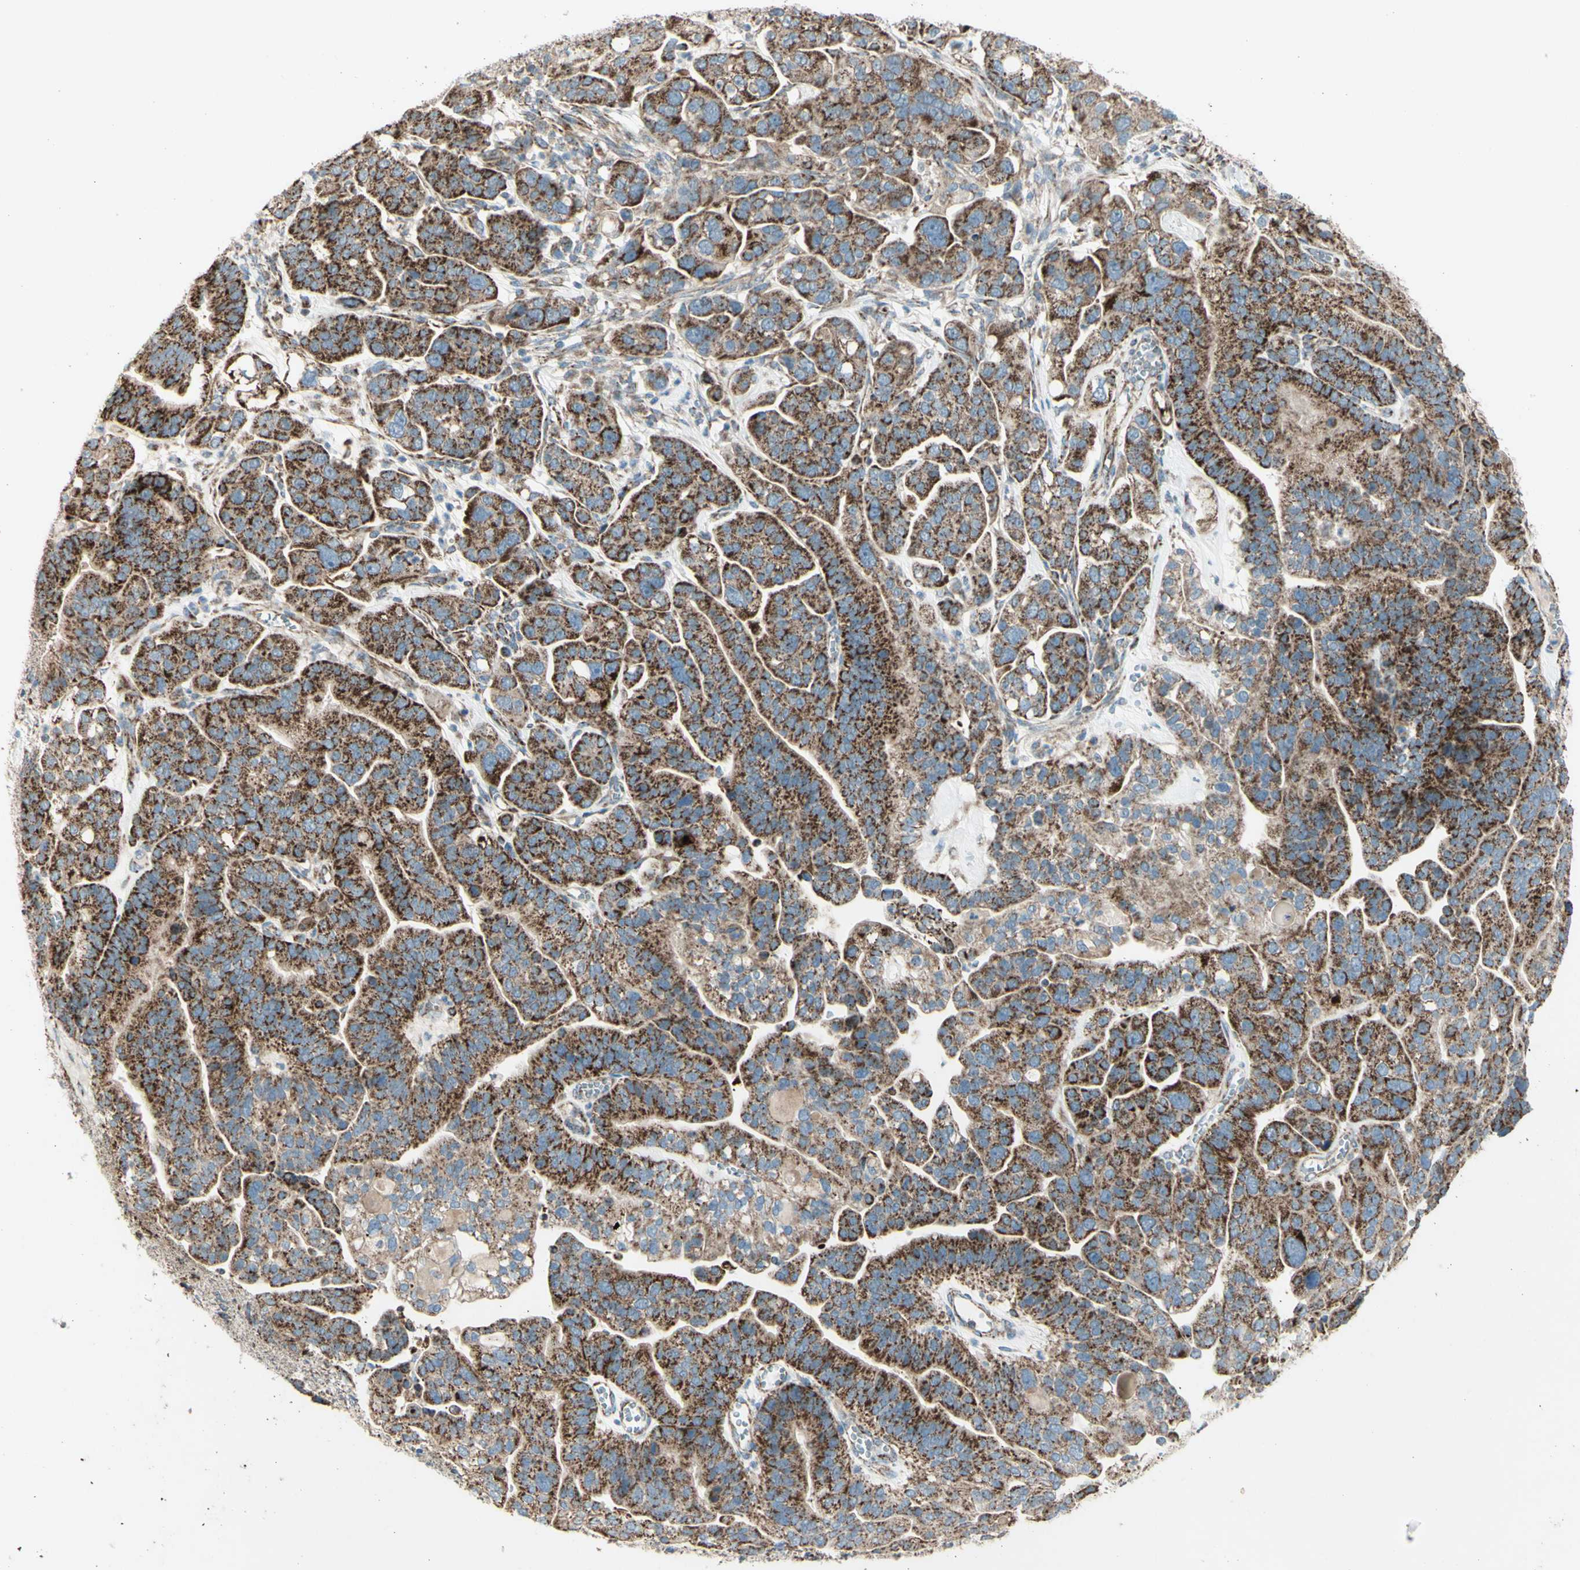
{"staining": {"intensity": "strong", "quantity": ">75%", "location": "cytoplasmic/membranous"}, "tissue": "ovarian cancer", "cell_type": "Tumor cells", "image_type": "cancer", "snomed": [{"axis": "morphology", "description": "Cystadenocarcinoma, serous, NOS"}, {"axis": "topography", "description": "Ovary"}], "caption": "The micrograph reveals a brown stain indicating the presence of a protein in the cytoplasmic/membranous of tumor cells in ovarian cancer.", "gene": "RHOT1", "patient": {"sex": "female", "age": 56}}